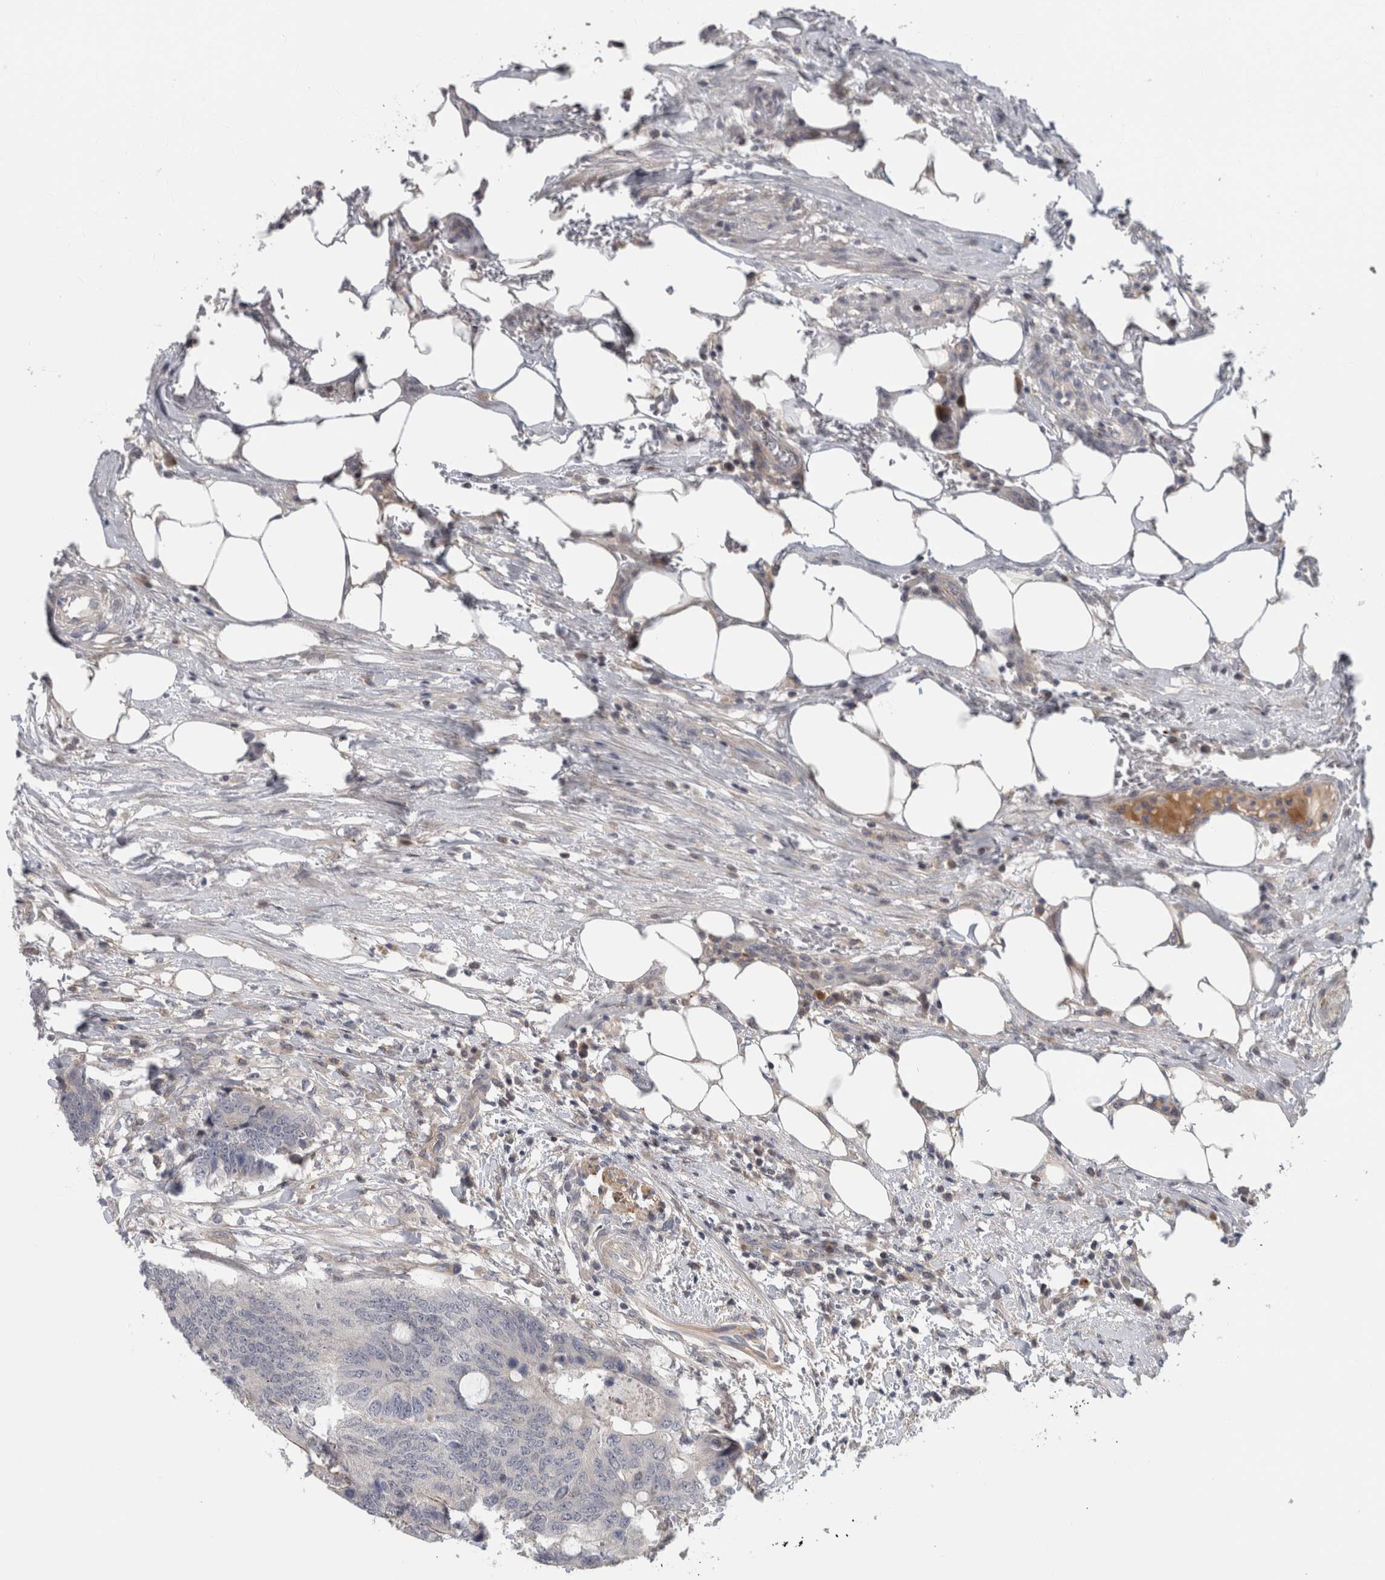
{"staining": {"intensity": "negative", "quantity": "none", "location": "none"}, "tissue": "colorectal cancer", "cell_type": "Tumor cells", "image_type": "cancer", "snomed": [{"axis": "morphology", "description": "Adenocarcinoma, NOS"}, {"axis": "topography", "description": "Colon"}], "caption": "Immunohistochemical staining of human colorectal cancer exhibits no significant staining in tumor cells.", "gene": "ZNF804B", "patient": {"sex": "male", "age": 56}}